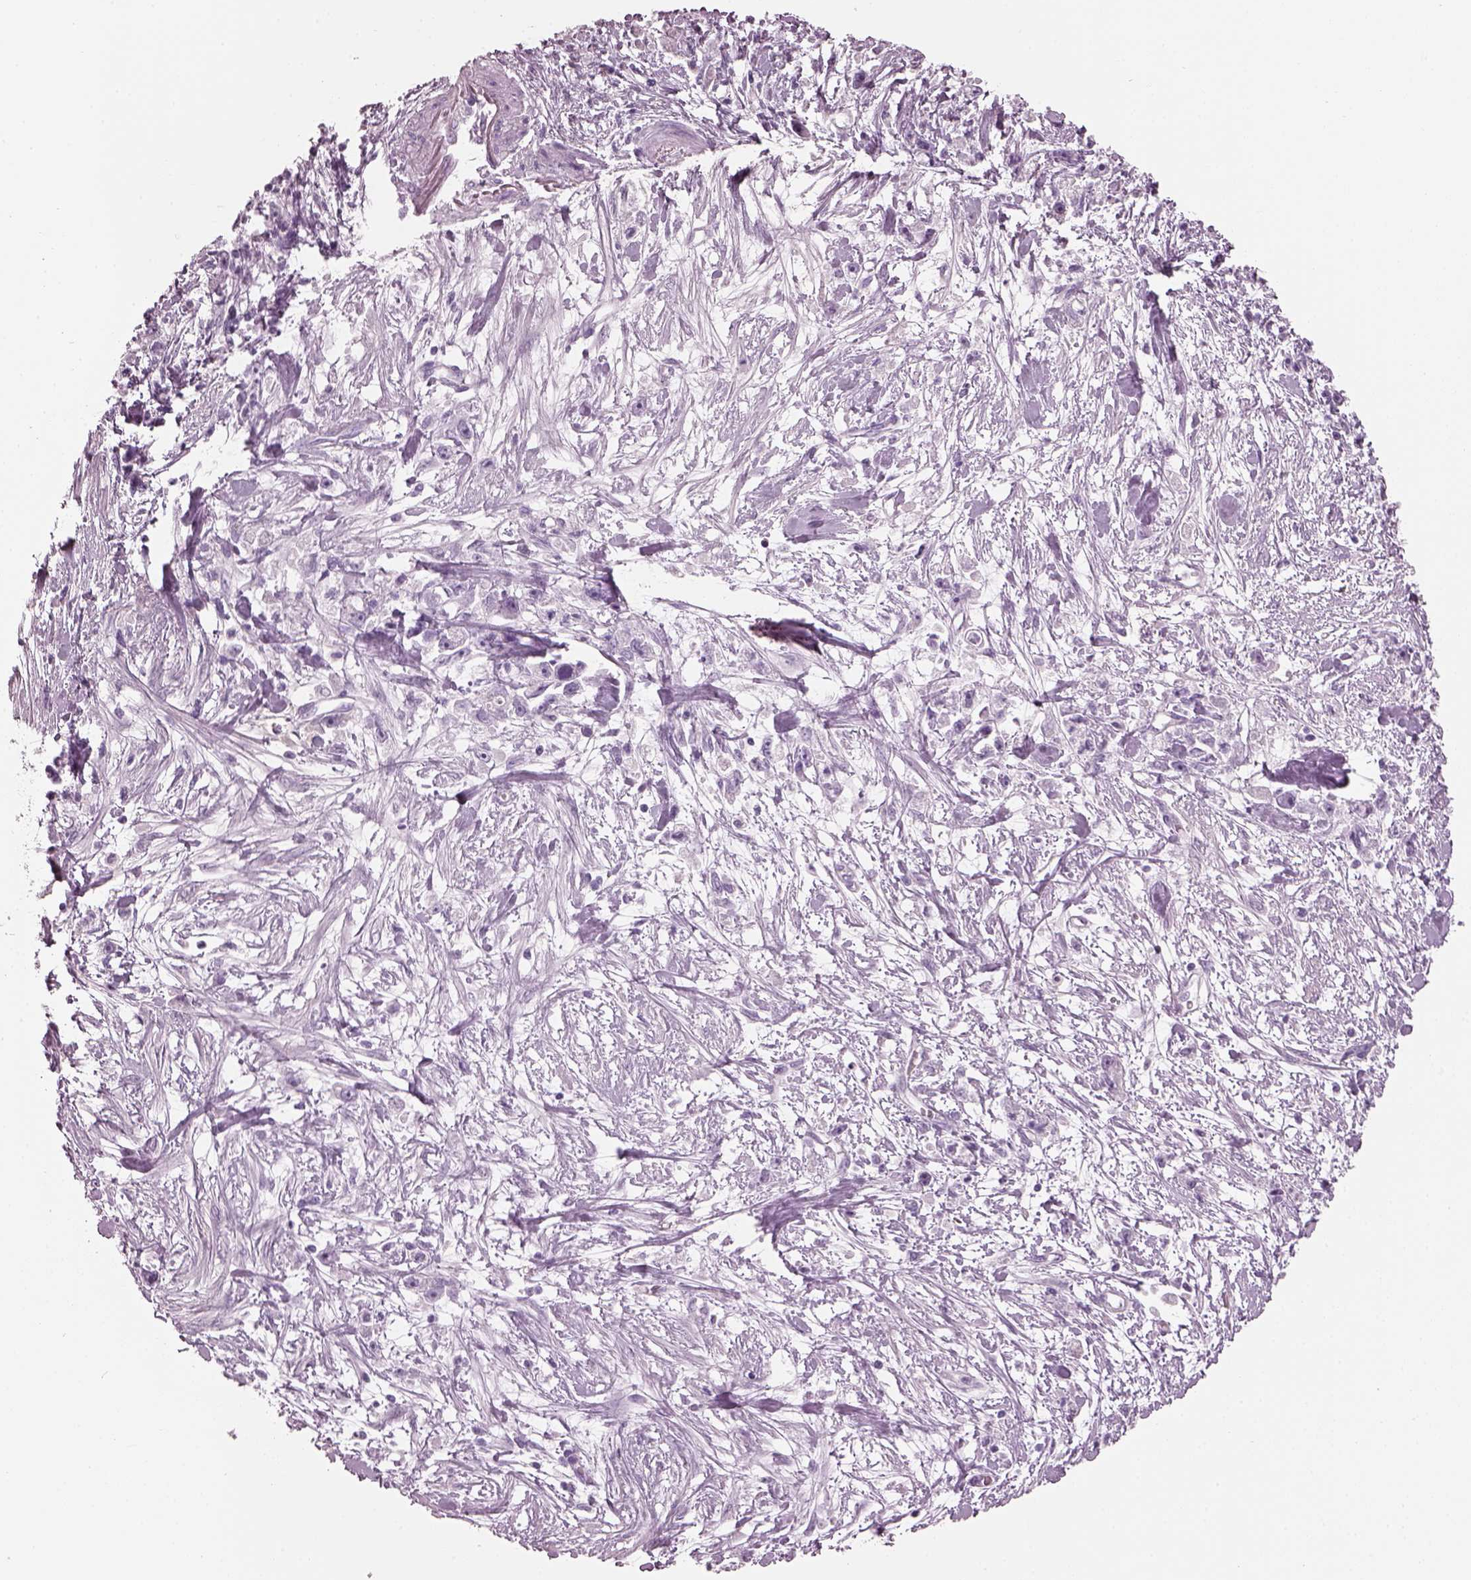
{"staining": {"intensity": "negative", "quantity": "none", "location": "none"}, "tissue": "stomach cancer", "cell_type": "Tumor cells", "image_type": "cancer", "snomed": [{"axis": "morphology", "description": "Adenocarcinoma, NOS"}, {"axis": "topography", "description": "Stomach"}], "caption": "High magnification brightfield microscopy of stomach cancer (adenocarcinoma) stained with DAB (3,3'-diaminobenzidine) (brown) and counterstained with hematoxylin (blue): tumor cells show no significant staining.", "gene": "HYDIN", "patient": {"sex": "female", "age": 59}}